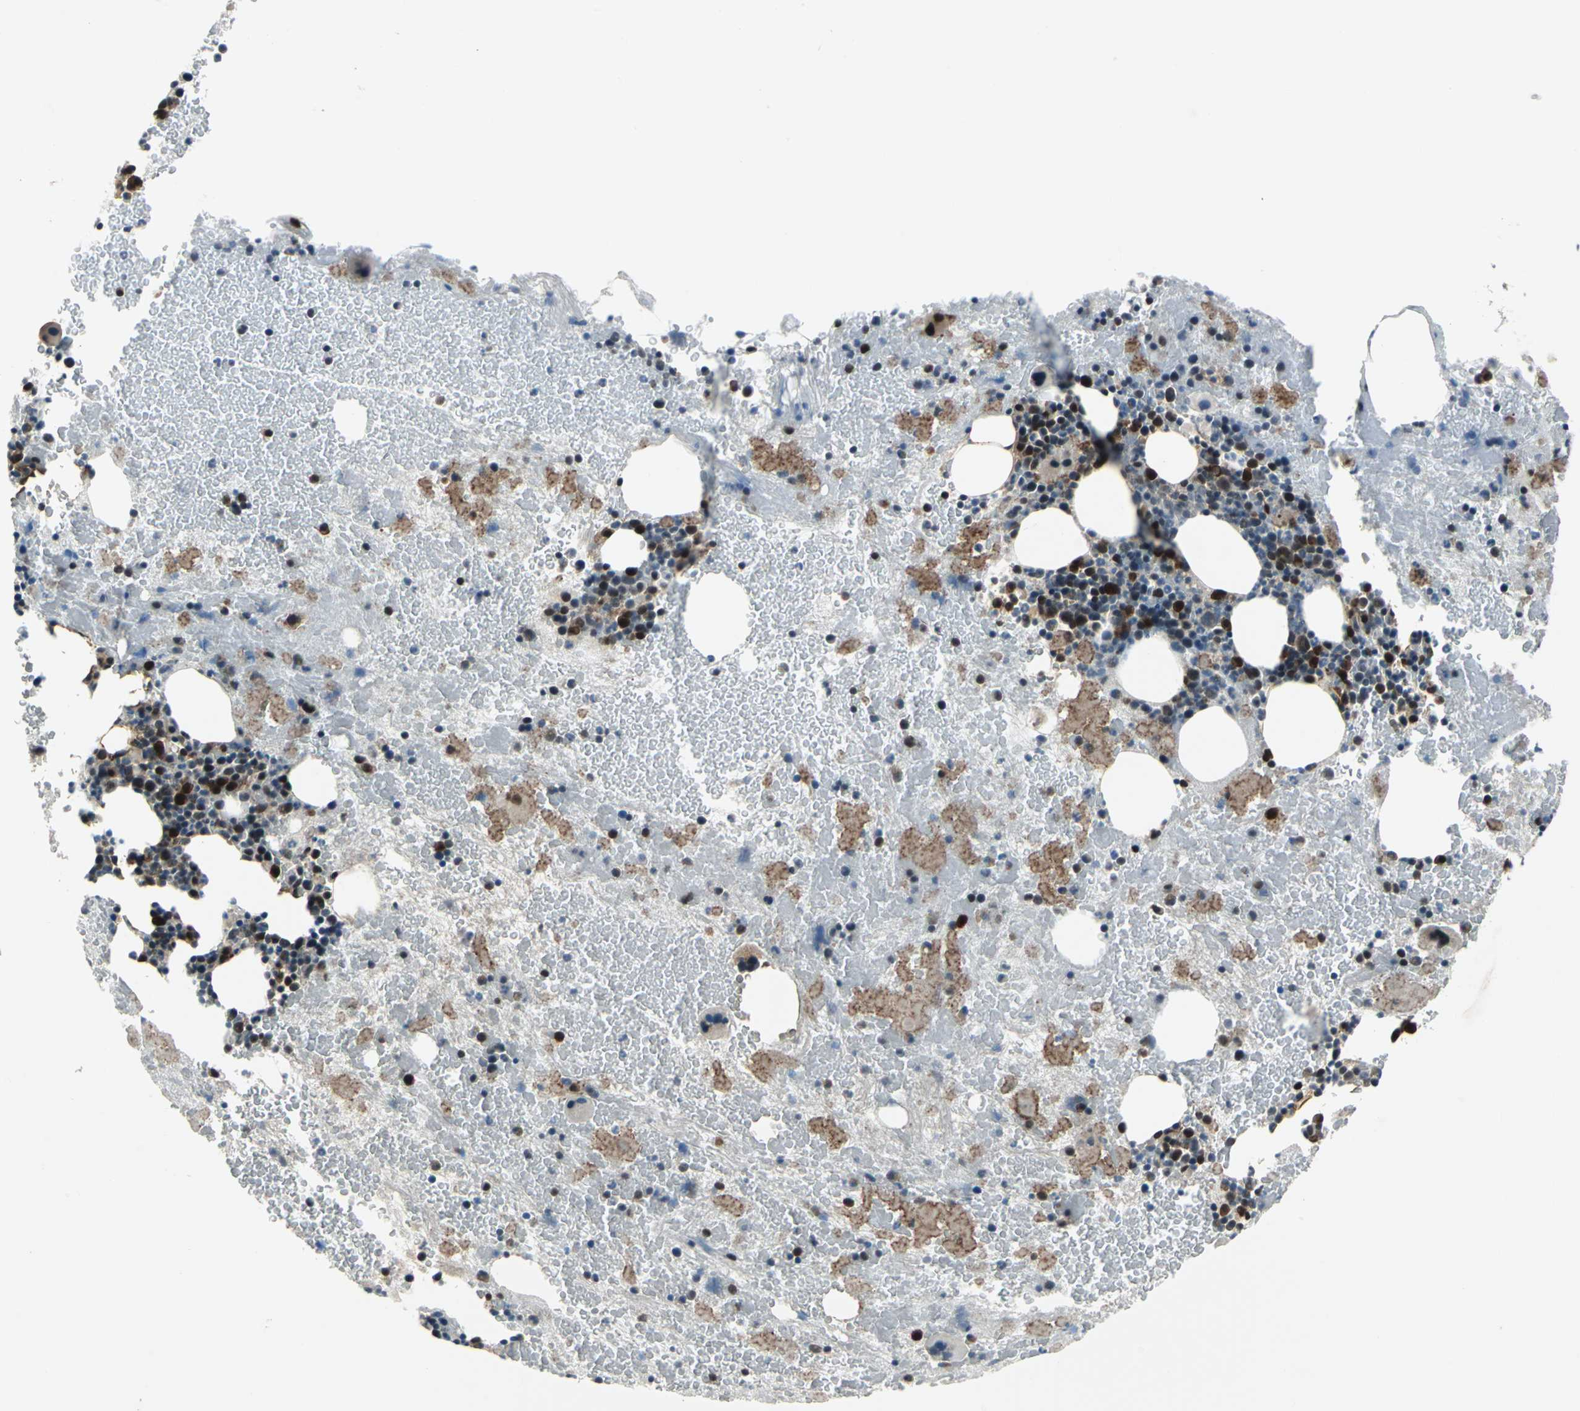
{"staining": {"intensity": "strong", "quantity": "25%-75%", "location": "cytoplasmic/membranous,nuclear"}, "tissue": "bone marrow", "cell_type": "Hematopoietic cells", "image_type": "normal", "snomed": [{"axis": "morphology", "description": "Normal tissue, NOS"}, {"axis": "topography", "description": "Bone marrow"}], "caption": "Bone marrow stained for a protein (brown) demonstrates strong cytoplasmic/membranous,nuclear positive positivity in approximately 25%-75% of hematopoietic cells.", "gene": "POLR3K", "patient": {"sex": "male", "age": 76}}